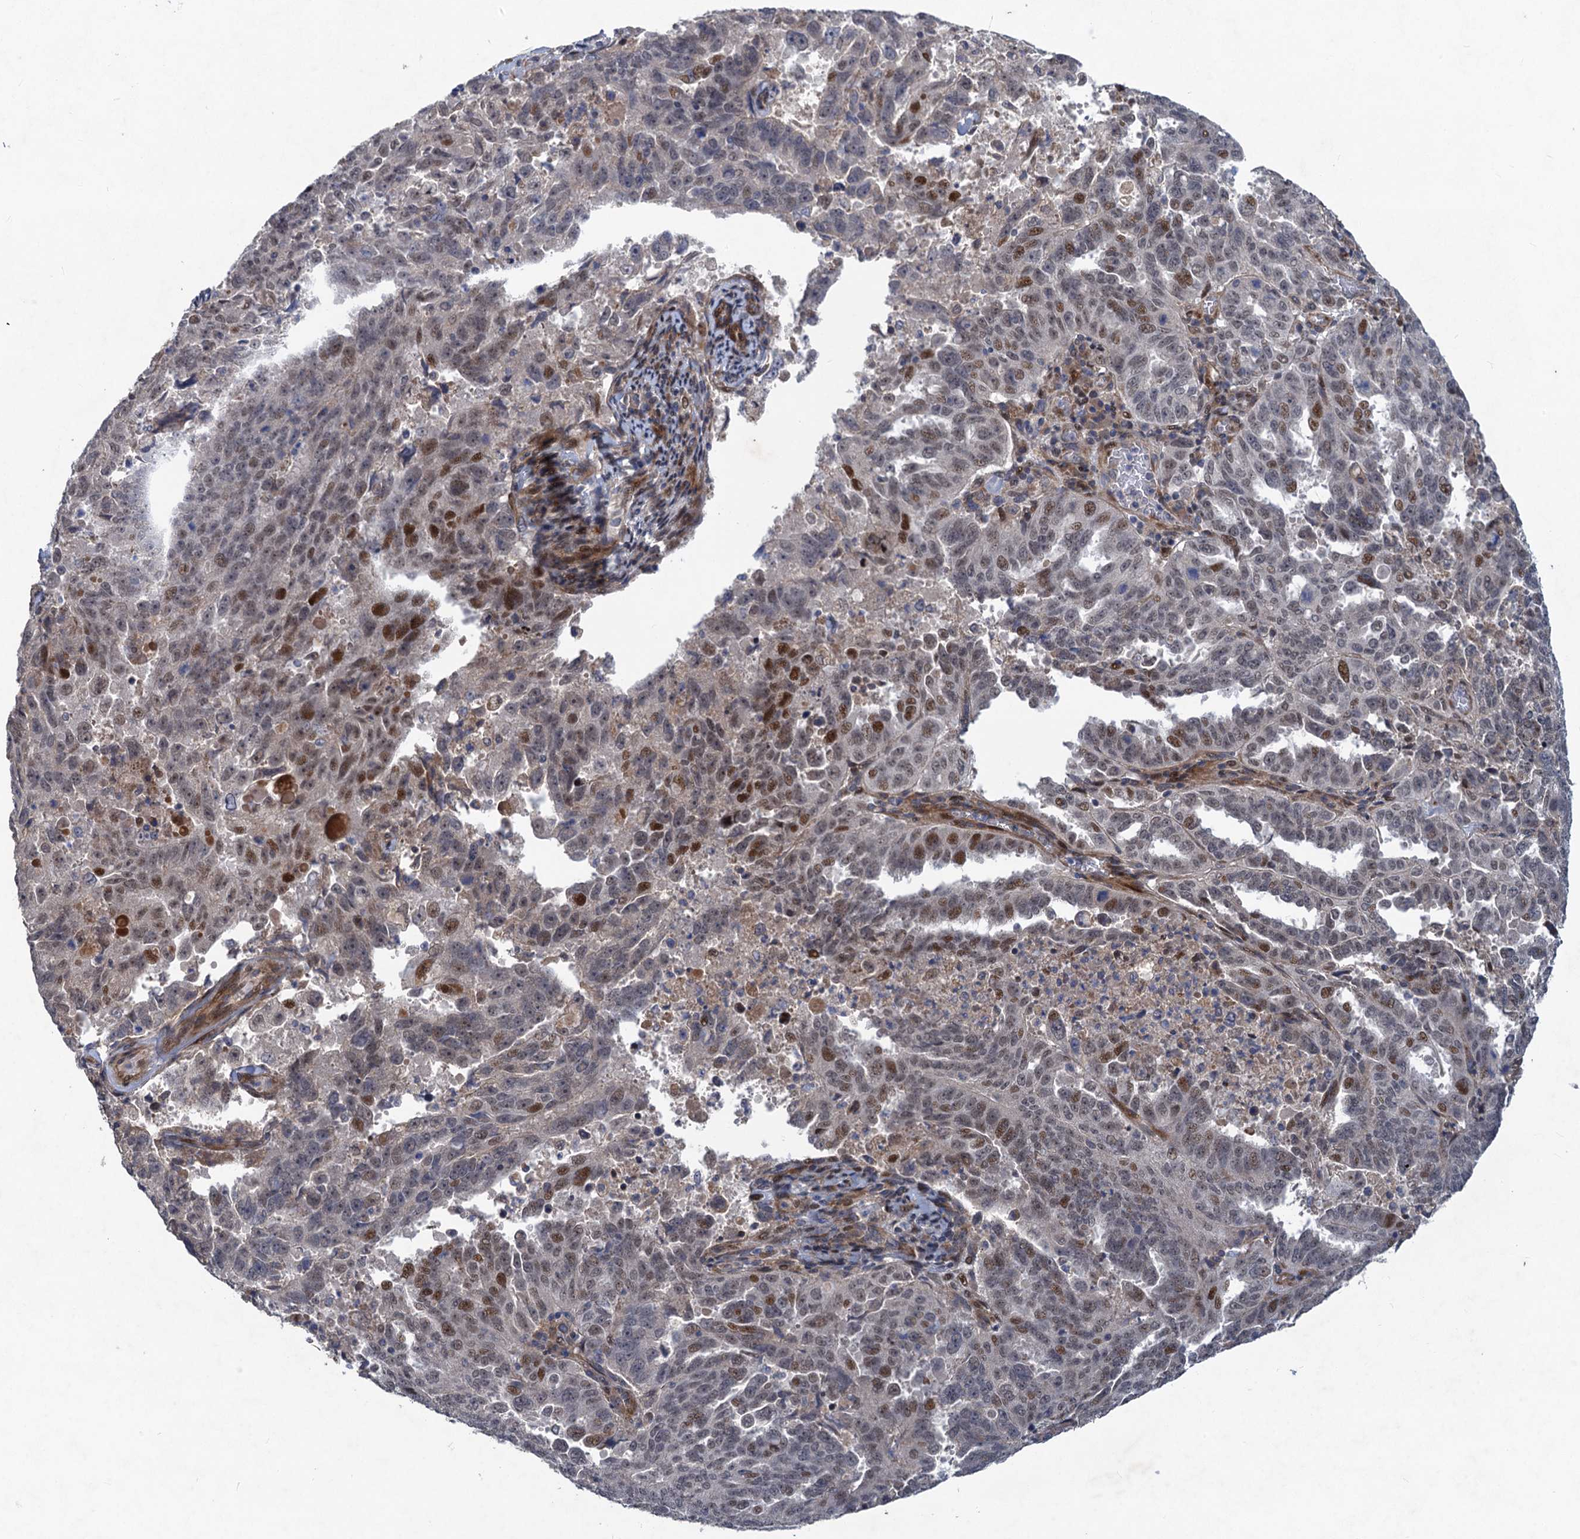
{"staining": {"intensity": "moderate", "quantity": "<25%", "location": "nuclear"}, "tissue": "endometrial cancer", "cell_type": "Tumor cells", "image_type": "cancer", "snomed": [{"axis": "morphology", "description": "Adenocarcinoma, NOS"}, {"axis": "topography", "description": "Endometrium"}], "caption": "A photomicrograph showing moderate nuclear expression in approximately <25% of tumor cells in endometrial cancer (adenocarcinoma), as visualized by brown immunohistochemical staining.", "gene": "NUDT22", "patient": {"sex": "female", "age": 65}}